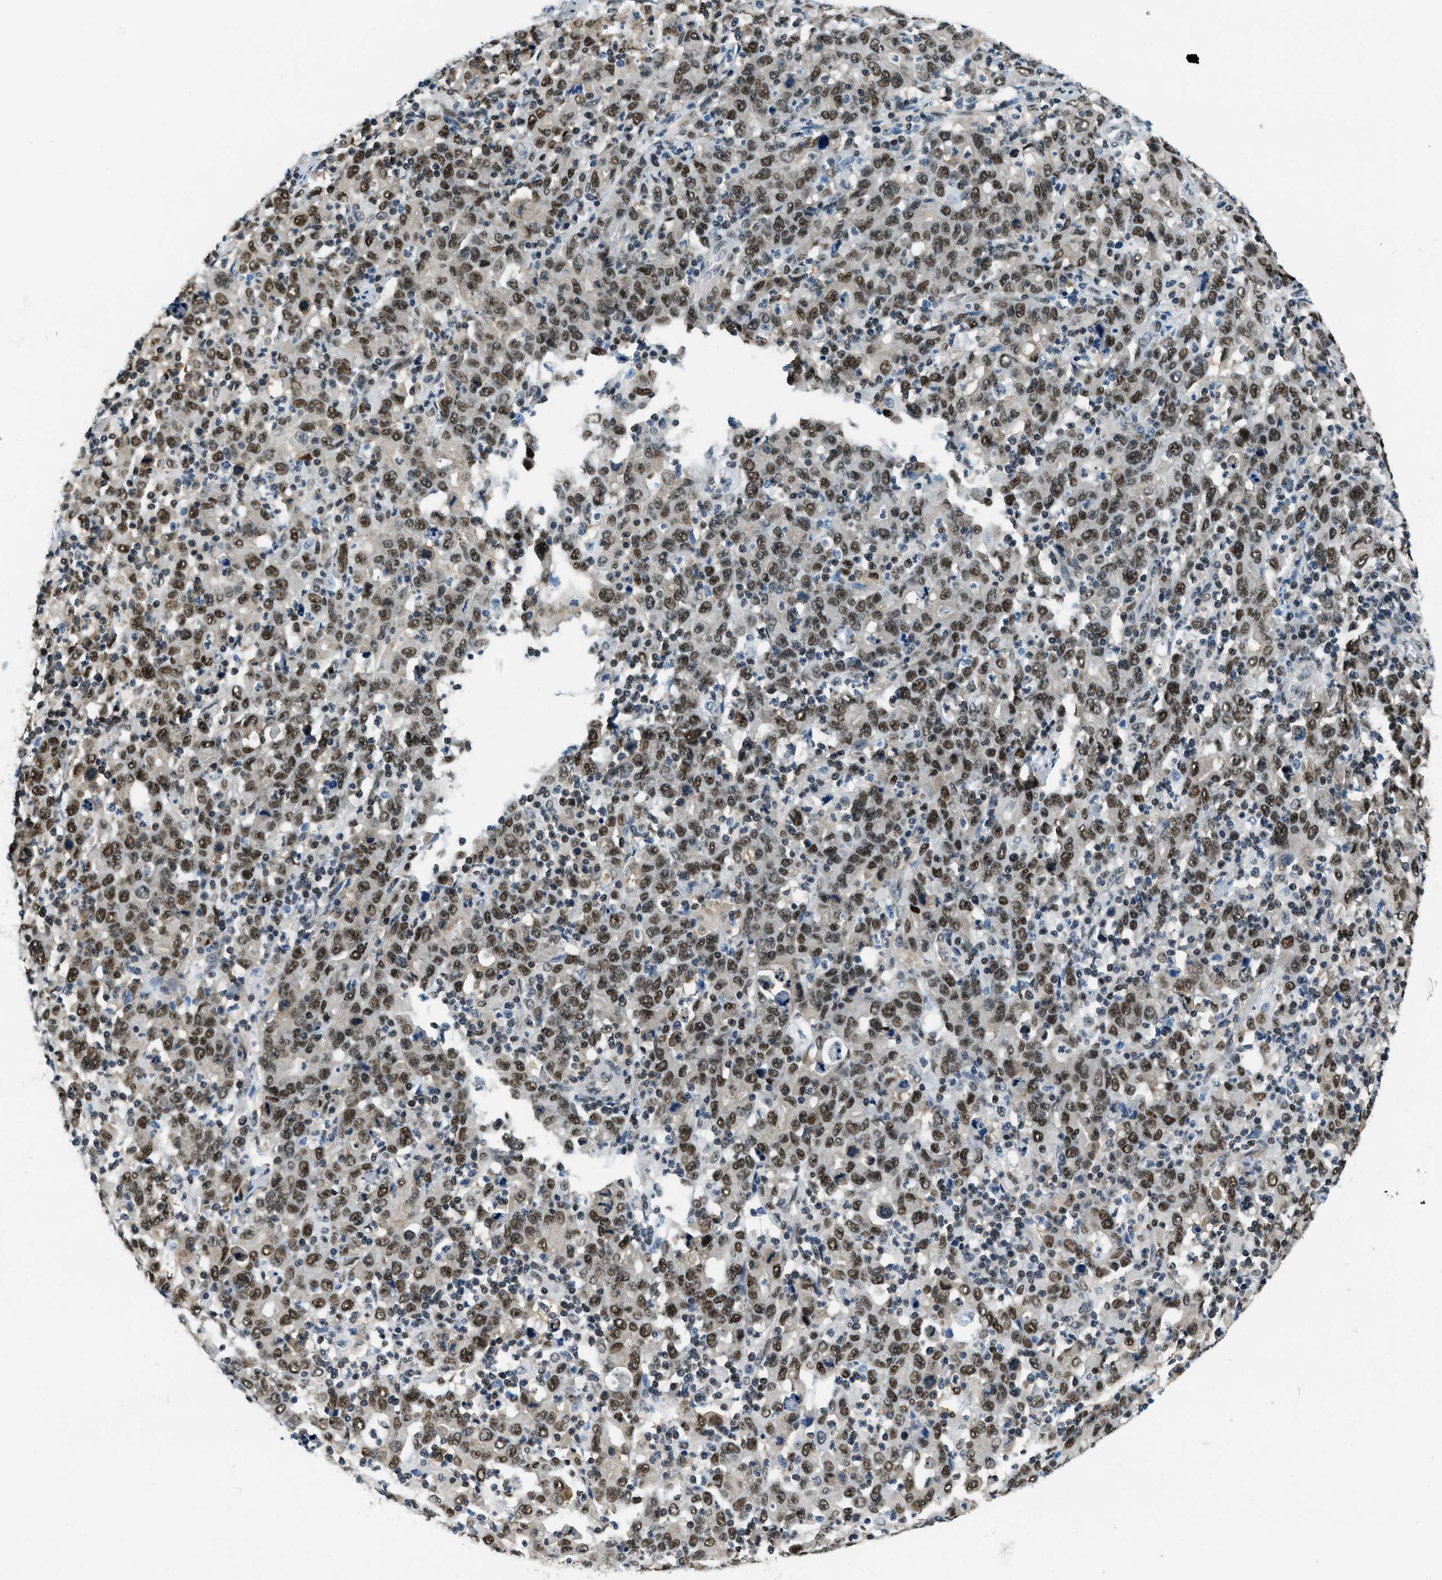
{"staining": {"intensity": "moderate", "quantity": ">75%", "location": "nuclear"}, "tissue": "stomach cancer", "cell_type": "Tumor cells", "image_type": "cancer", "snomed": [{"axis": "morphology", "description": "Adenocarcinoma, NOS"}, {"axis": "topography", "description": "Stomach, upper"}], "caption": "This image shows immunohistochemistry (IHC) staining of human stomach cancer (adenocarcinoma), with medium moderate nuclear expression in approximately >75% of tumor cells.", "gene": "OGFR", "patient": {"sex": "male", "age": 69}}